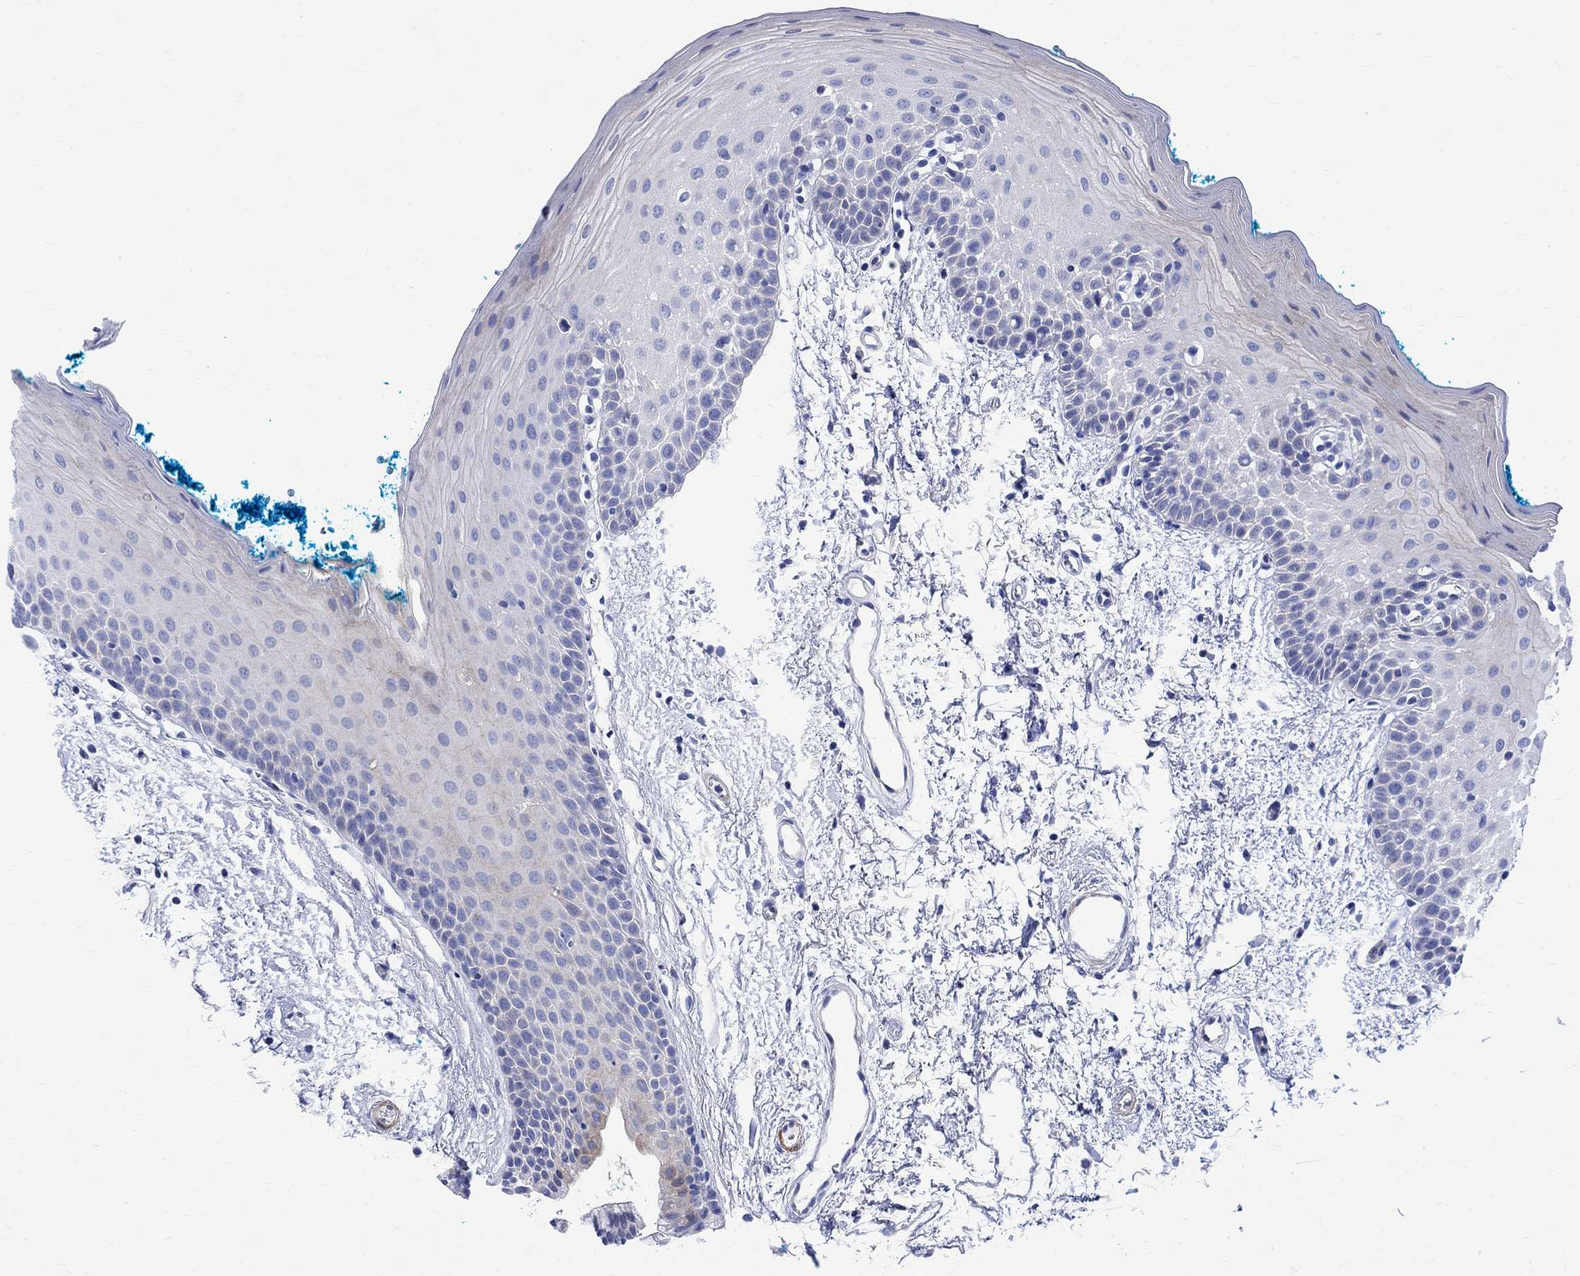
{"staining": {"intensity": "weak", "quantity": "<25%", "location": "cytoplasmic/membranous"}, "tissue": "oral mucosa", "cell_type": "Squamous epithelial cells", "image_type": "normal", "snomed": [{"axis": "morphology", "description": "Normal tissue, NOS"}, {"axis": "morphology", "description": "Squamous cell carcinoma, NOS"}, {"axis": "topography", "description": "Oral tissue"}, {"axis": "topography", "description": "Head-Neck"}], "caption": "Histopathology image shows no significant protein positivity in squamous epithelial cells of benign oral mucosa.", "gene": "PARVB", "patient": {"sex": "female", "age": 75}}